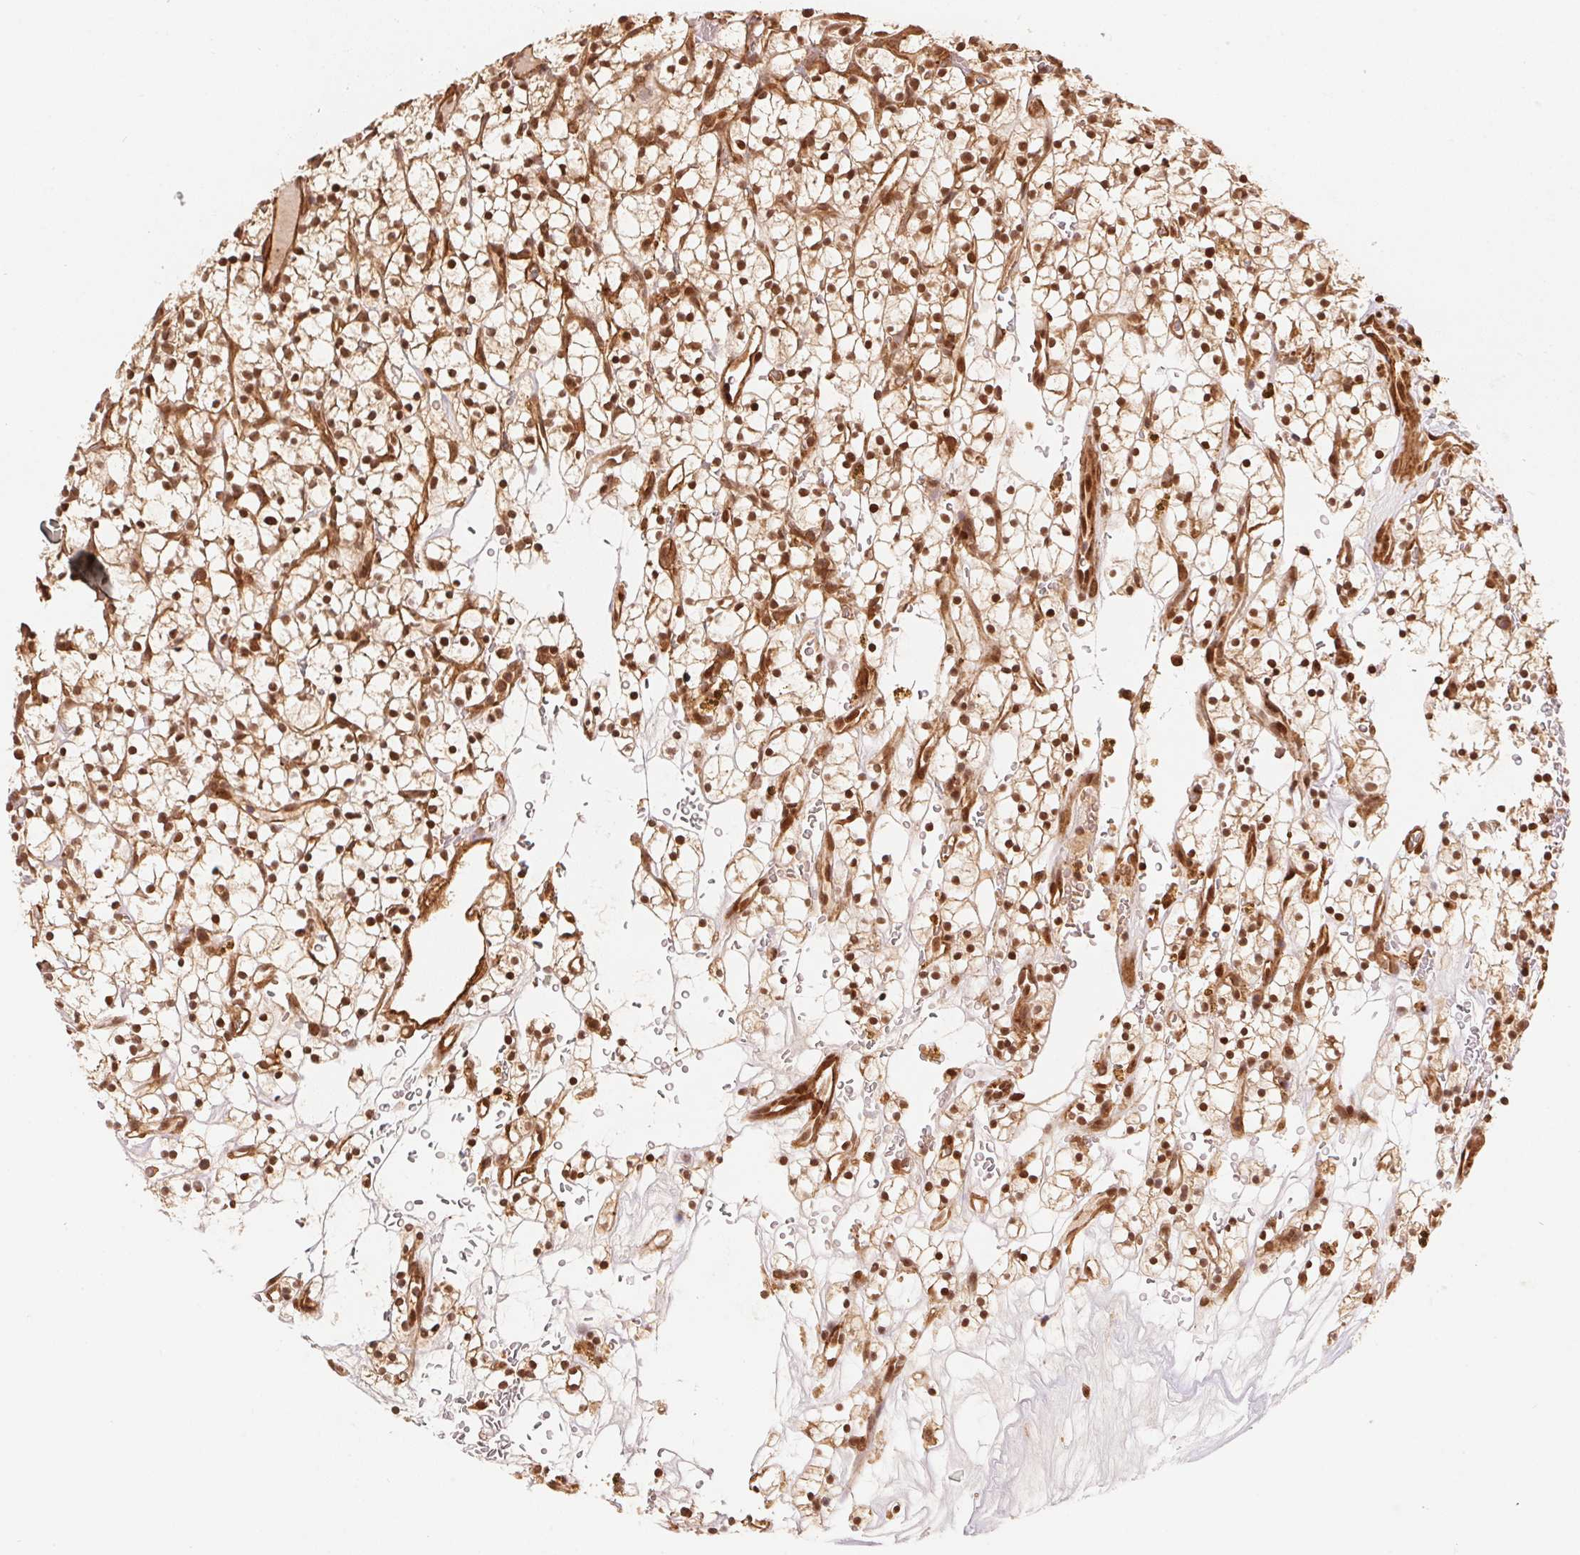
{"staining": {"intensity": "moderate", "quantity": ">75%", "location": "nuclear"}, "tissue": "renal cancer", "cell_type": "Tumor cells", "image_type": "cancer", "snomed": [{"axis": "morphology", "description": "Adenocarcinoma, NOS"}, {"axis": "topography", "description": "Kidney"}], "caption": "Tumor cells display medium levels of moderate nuclear staining in about >75% of cells in human renal adenocarcinoma.", "gene": "TNIP2", "patient": {"sex": "female", "age": 64}}